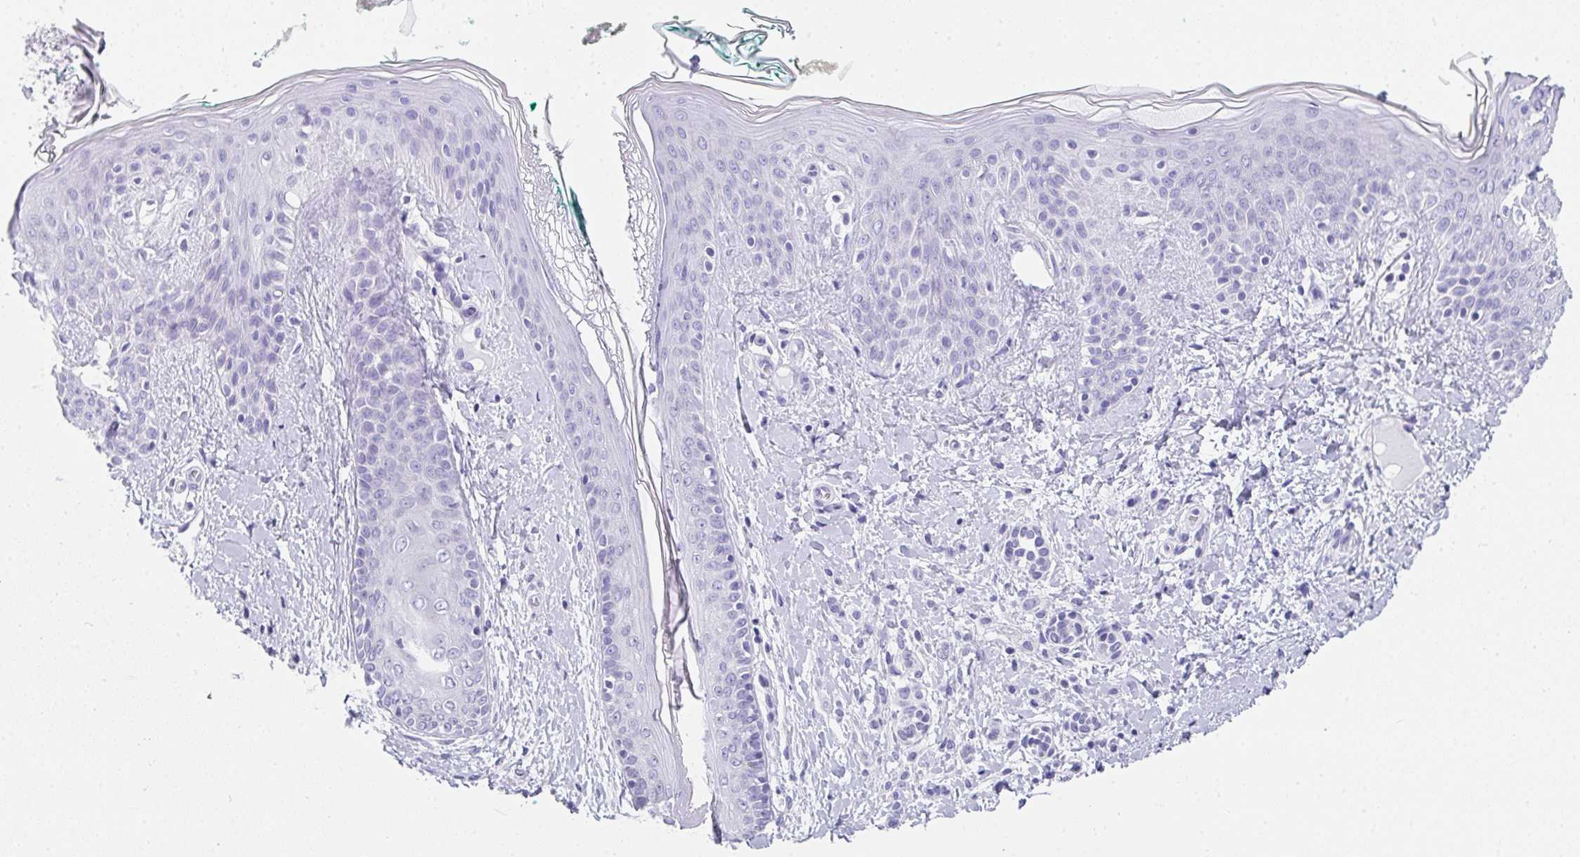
{"staining": {"intensity": "negative", "quantity": "none", "location": "none"}, "tissue": "skin", "cell_type": "Fibroblasts", "image_type": "normal", "snomed": [{"axis": "morphology", "description": "Normal tissue, NOS"}, {"axis": "topography", "description": "Skin"}], "caption": "The histopathology image displays no staining of fibroblasts in unremarkable skin. (Stains: DAB (3,3'-diaminobenzidine) immunohistochemistry (IHC) with hematoxylin counter stain, Microscopy: brightfield microscopy at high magnification).", "gene": "RLF", "patient": {"sex": "male", "age": 16}}